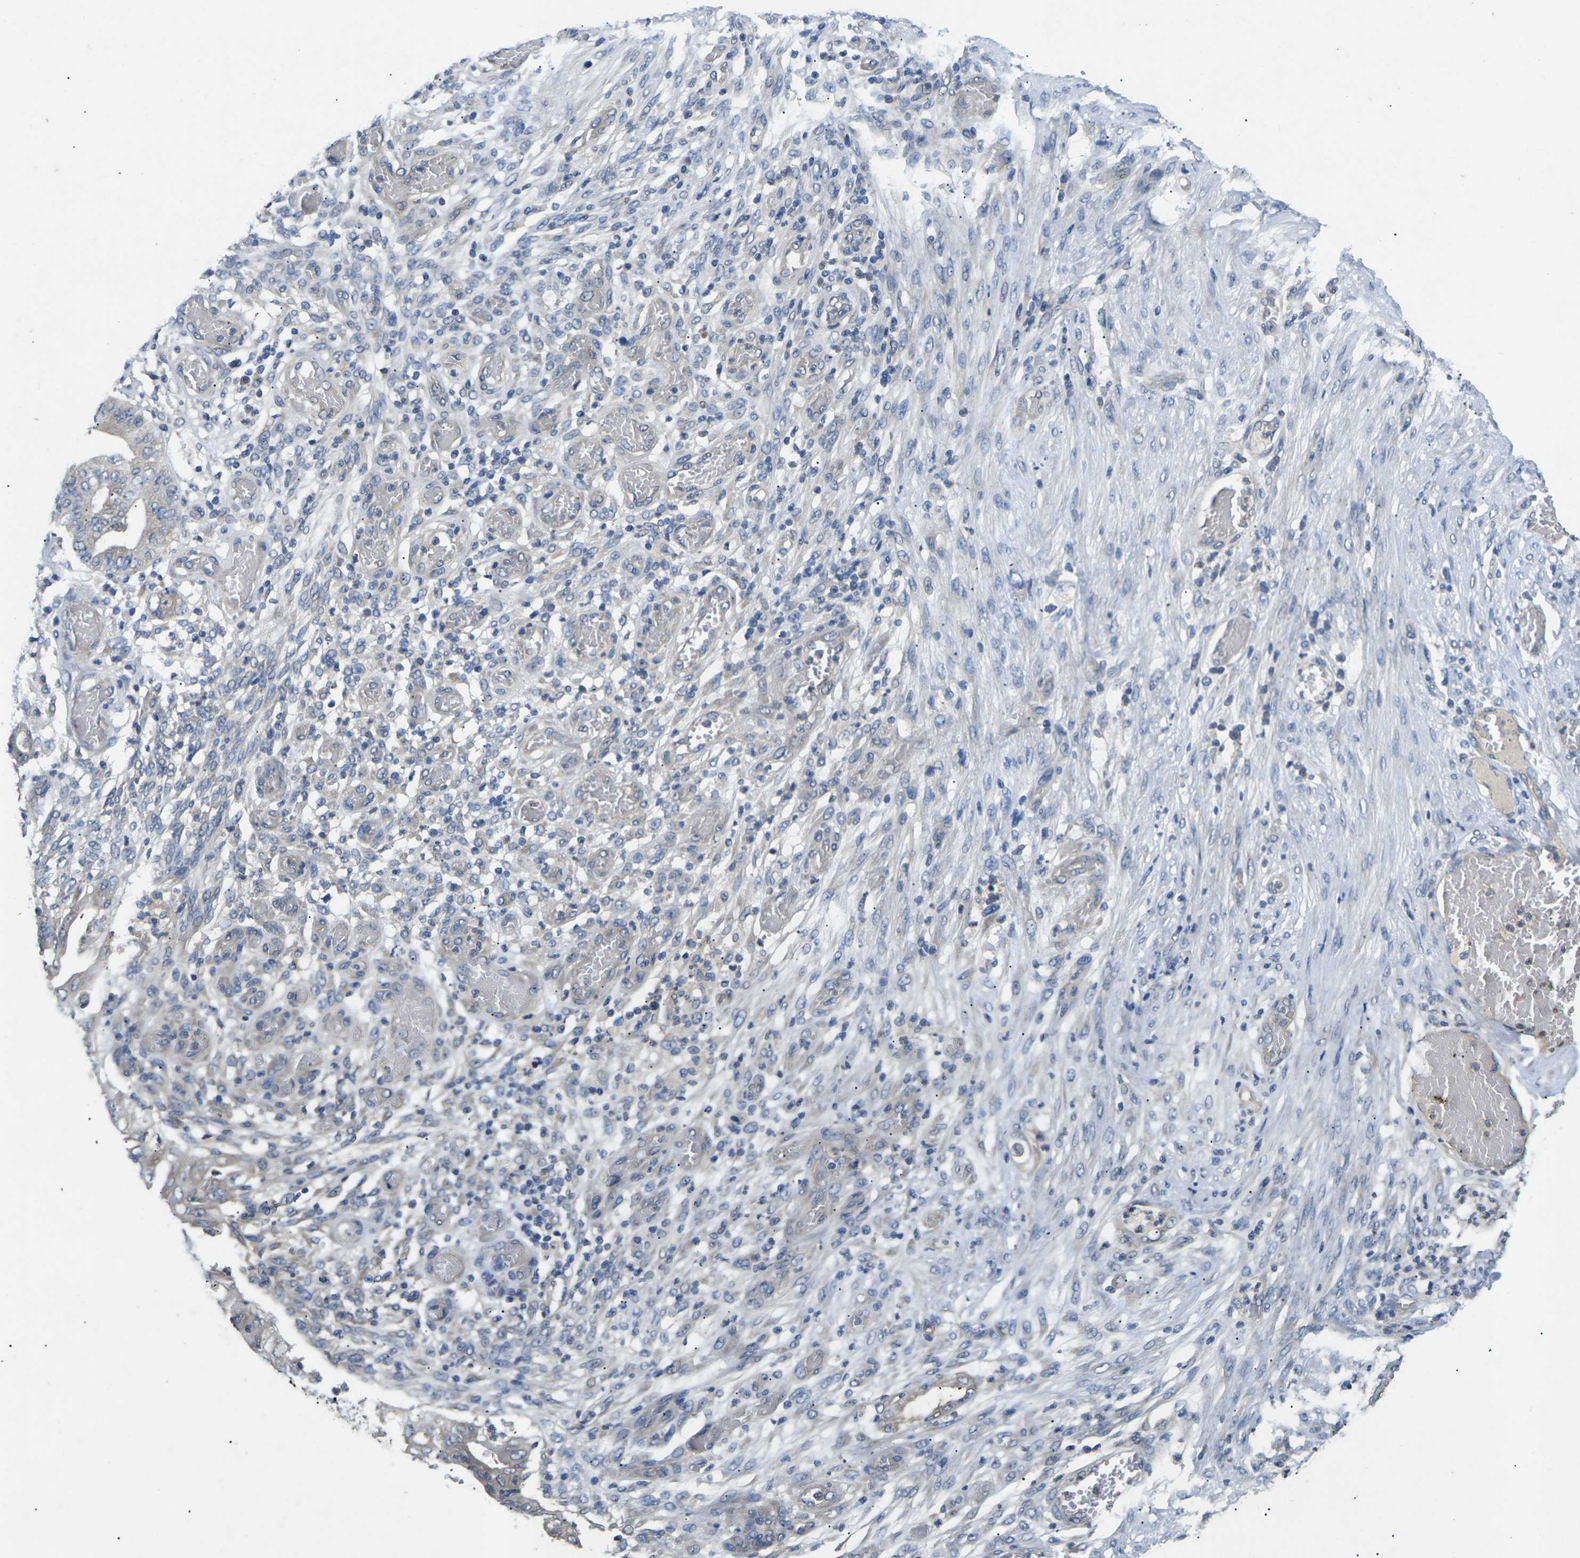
{"staining": {"intensity": "weak", "quantity": "<25%", "location": "cytoplasmic/membranous"}, "tissue": "stomach cancer", "cell_type": "Tumor cells", "image_type": "cancer", "snomed": [{"axis": "morphology", "description": "Adenocarcinoma, NOS"}, {"axis": "topography", "description": "Stomach"}], "caption": "Stomach cancer (adenocarcinoma) was stained to show a protein in brown. There is no significant positivity in tumor cells.", "gene": "SLC2A2", "patient": {"sex": "female", "age": 73}}